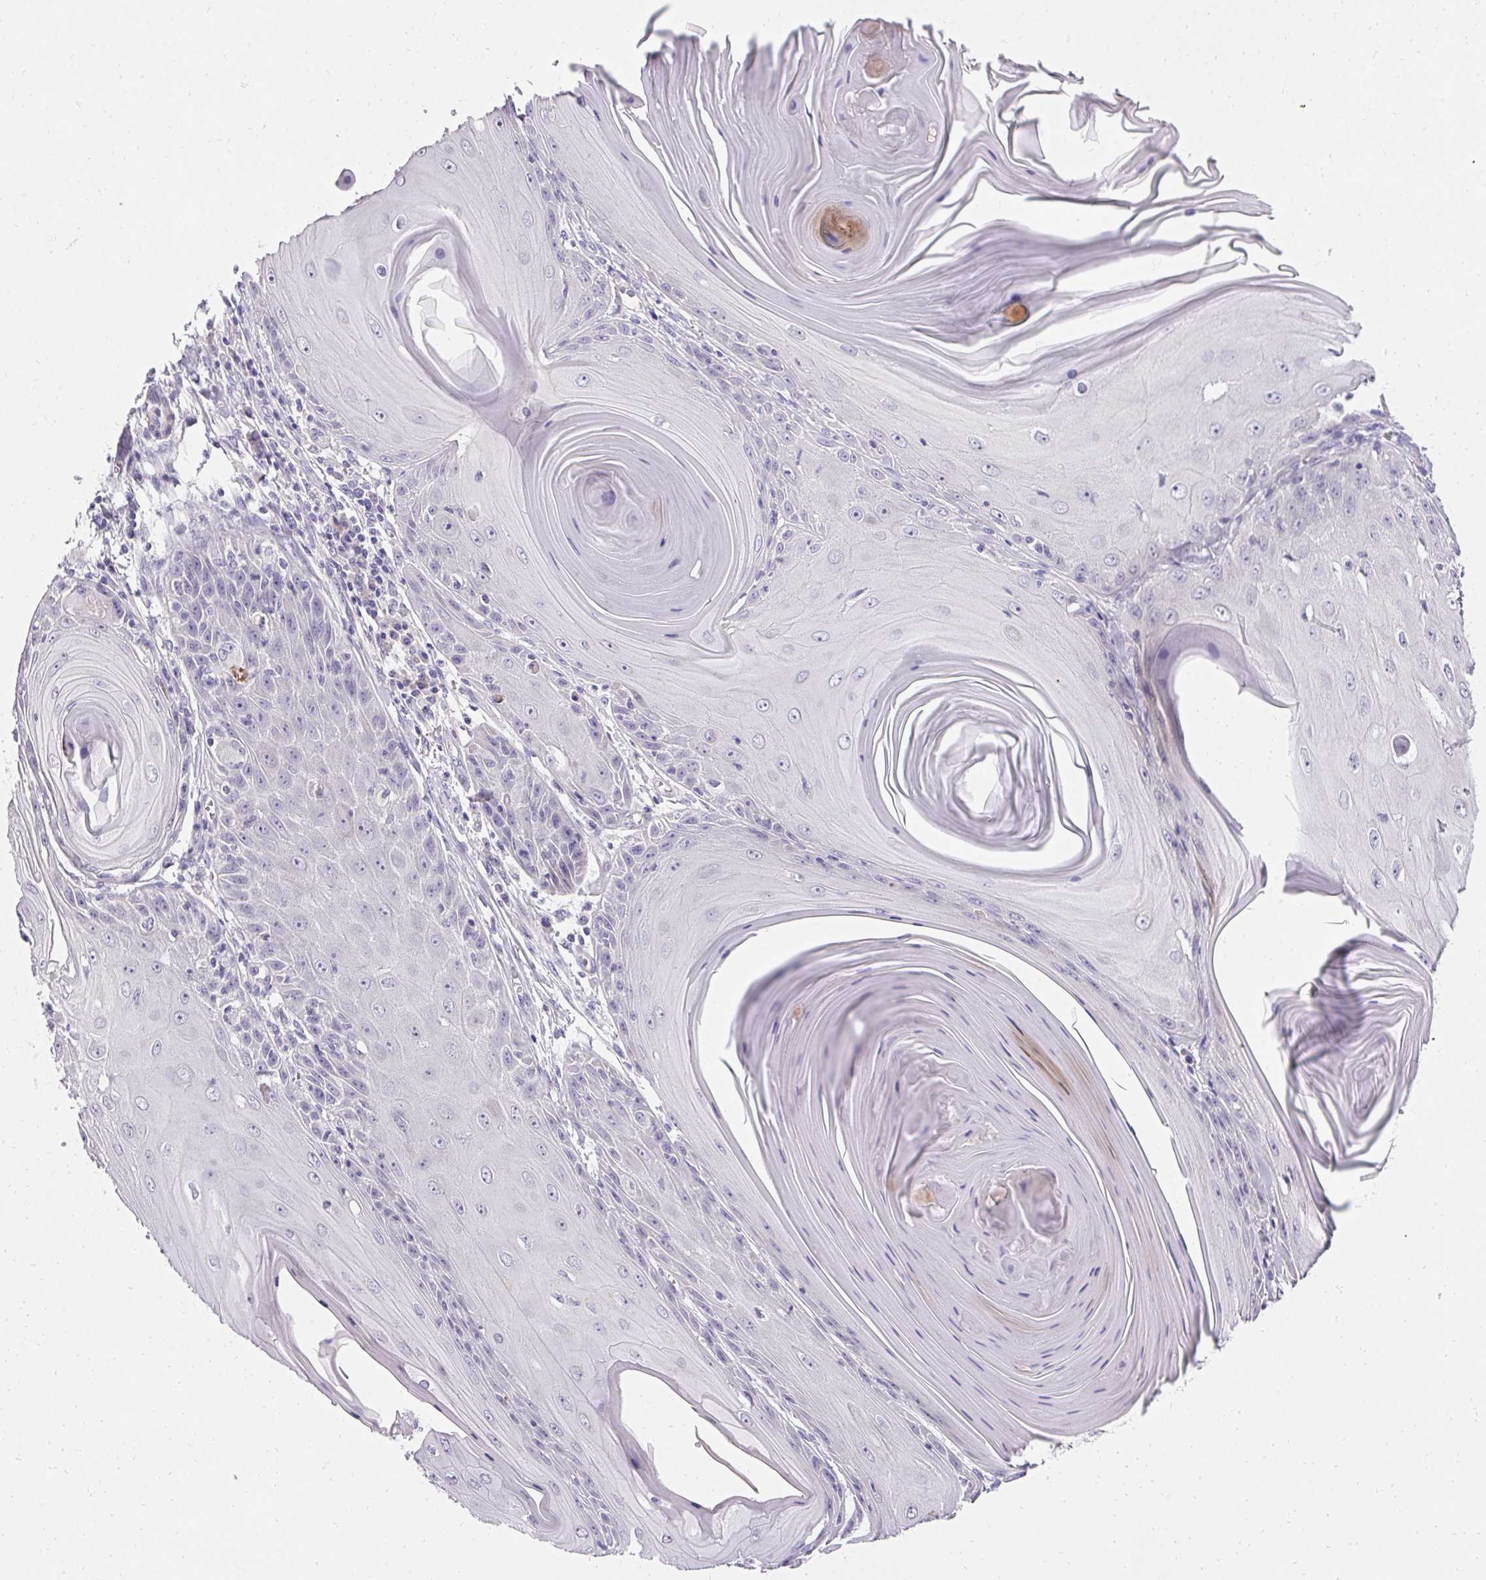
{"staining": {"intensity": "negative", "quantity": "none", "location": "none"}, "tissue": "skin cancer", "cell_type": "Tumor cells", "image_type": "cancer", "snomed": [{"axis": "morphology", "description": "Squamous cell carcinoma, NOS"}, {"axis": "topography", "description": "Skin"}, {"axis": "topography", "description": "Vulva"}], "caption": "Immunohistochemistry (IHC) micrograph of squamous cell carcinoma (skin) stained for a protein (brown), which displays no staining in tumor cells.", "gene": "TRIP13", "patient": {"sex": "female", "age": 85}}